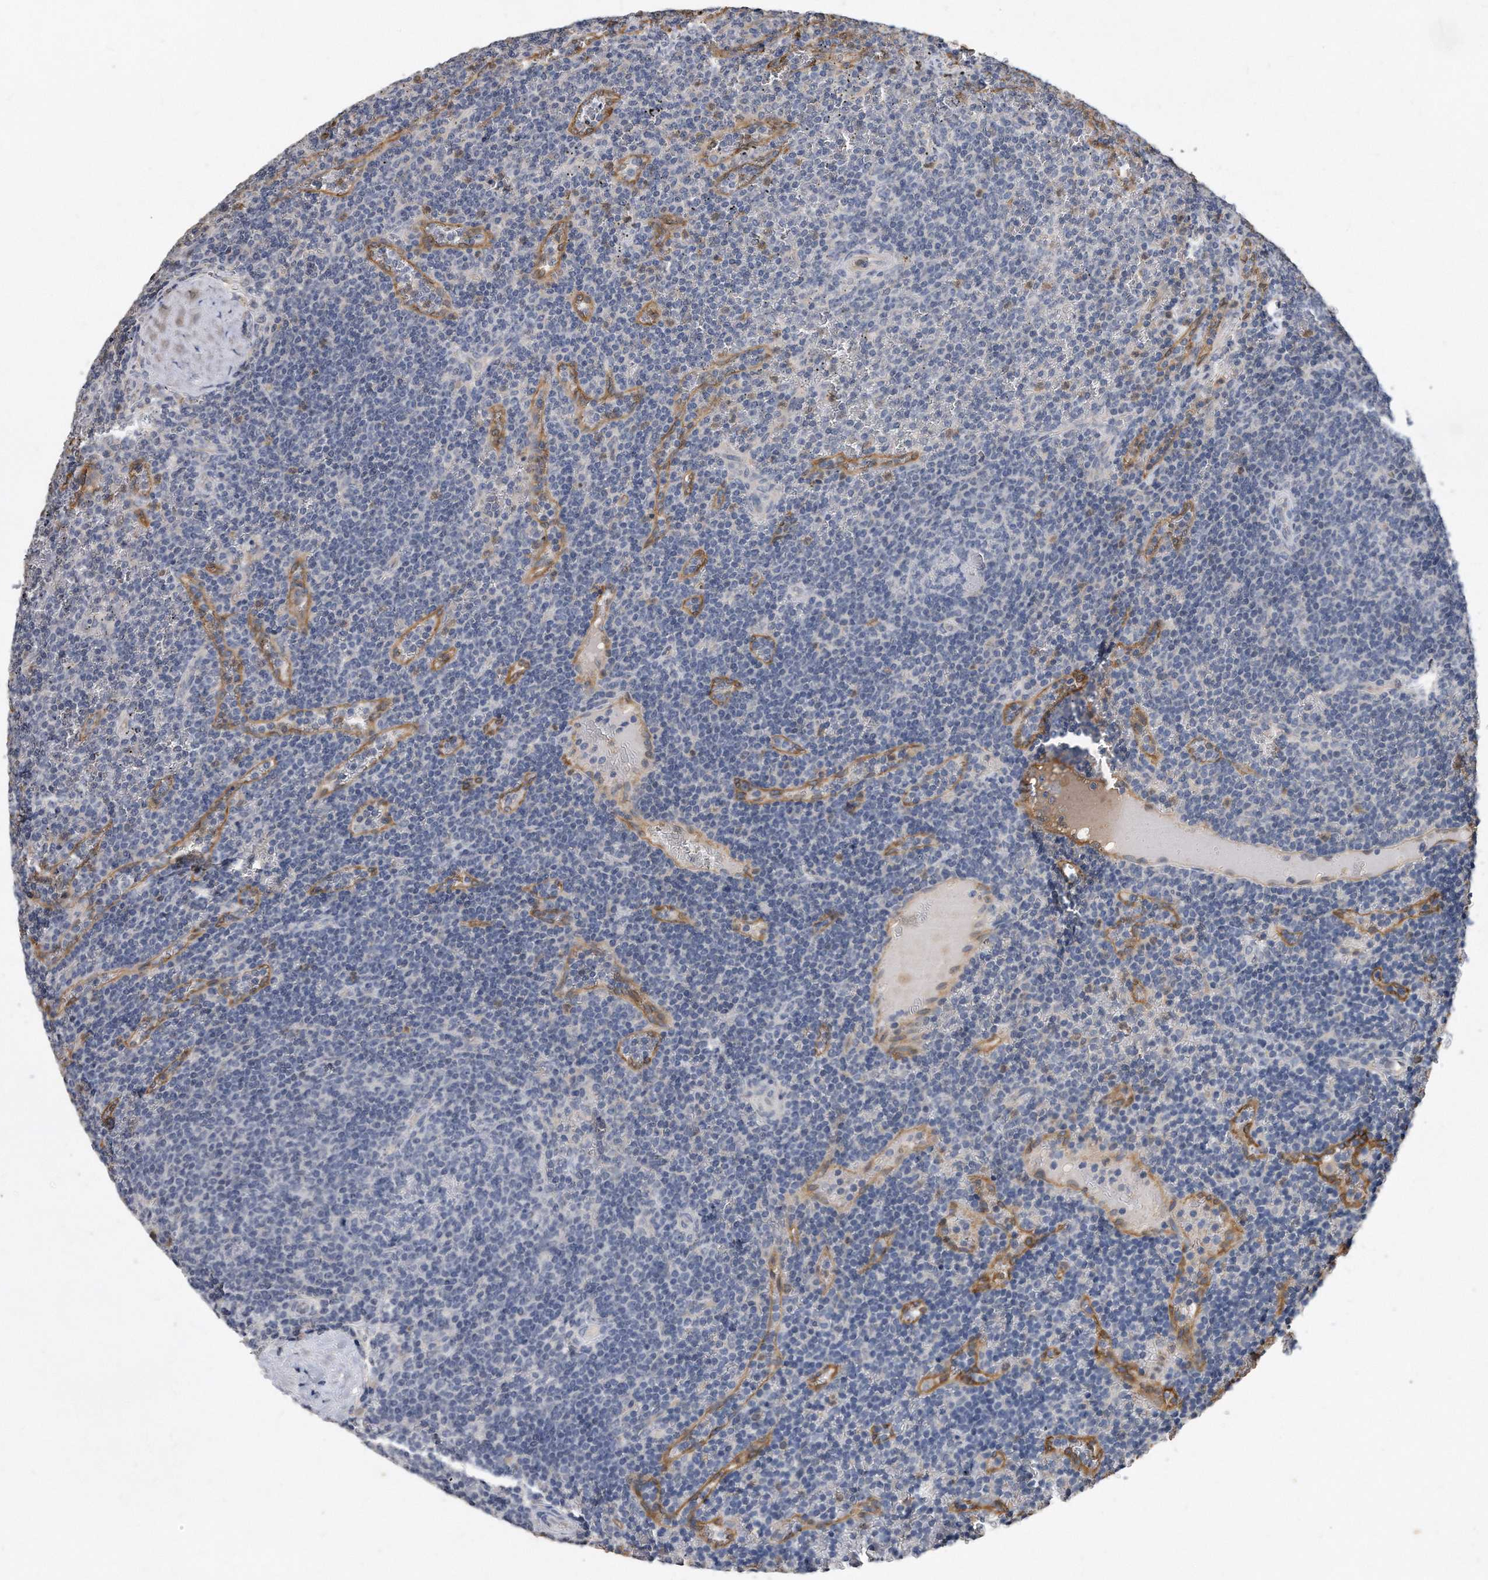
{"staining": {"intensity": "negative", "quantity": "none", "location": "none"}, "tissue": "lymphoma", "cell_type": "Tumor cells", "image_type": "cancer", "snomed": [{"axis": "morphology", "description": "Malignant lymphoma, non-Hodgkin's type, Low grade"}, {"axis": "topography", "description": "Spleen"}], "caption": "Immunohistochemistry (IHC) micrograph of neoplastic tissue: human low-grade malignant lymphoma, non-Hodgkin's type stained with DAB (3,3'-diaminobenzidine) demonstrates no significant protein positivity in tumor cells.", "gene": "HOMER3", "patient": {"sex": "female", "age": 50}}